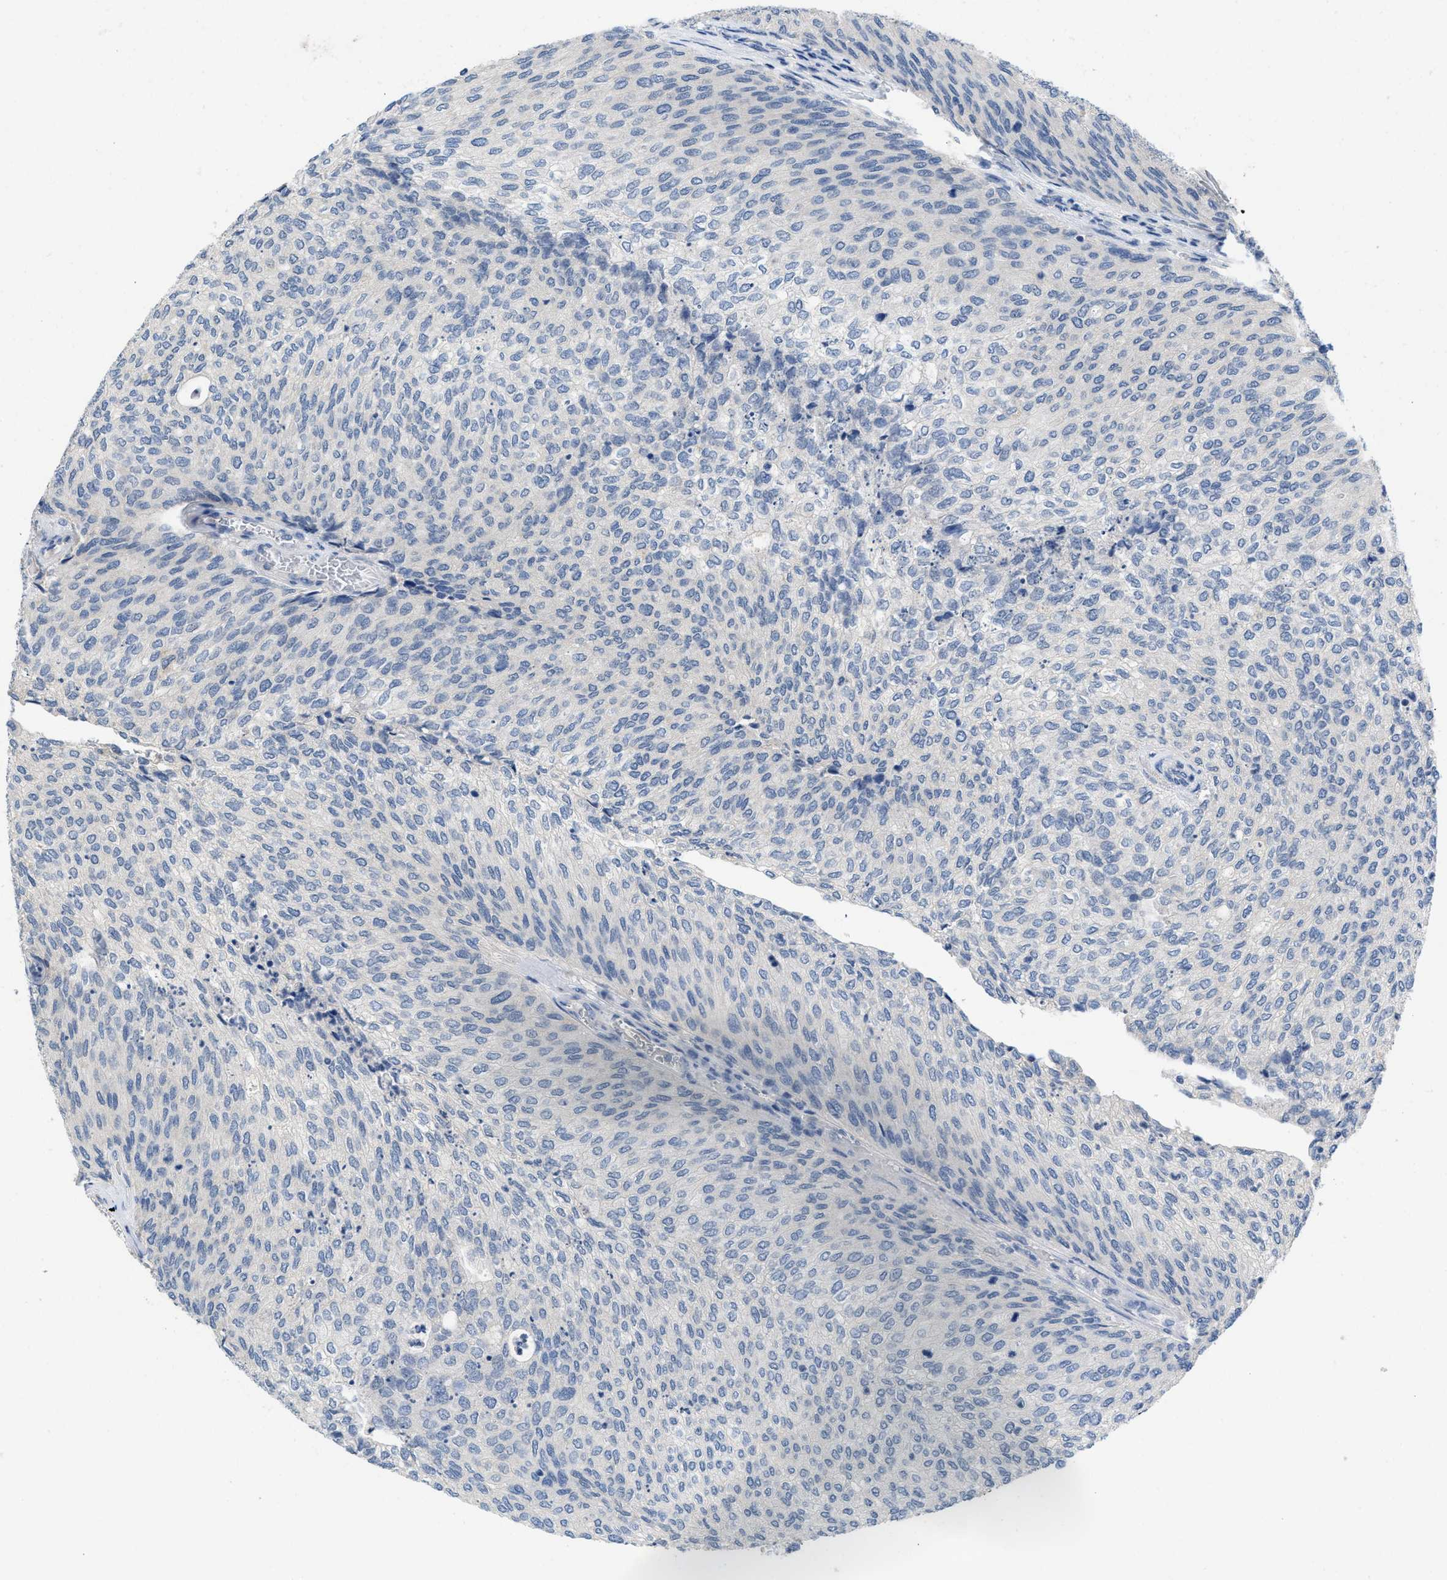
{"staining": {"intensity": "negative", "quantity": "none", "location": "none"}, "tissue": "urothelial cancer", "cell_type": "Tumor cells", "image_type": "cancer", "snomed": [{"axis": "morphology", "description": "Urothelial carcinoma, Low grade"}, {"axis": "topography", "description": "Urinary bladder"}], "caption": "The image reveals no staining of tumor cells in urothelial cancer.", "gene": "PYY", "patient": {"sex": "female", "age": 79}}